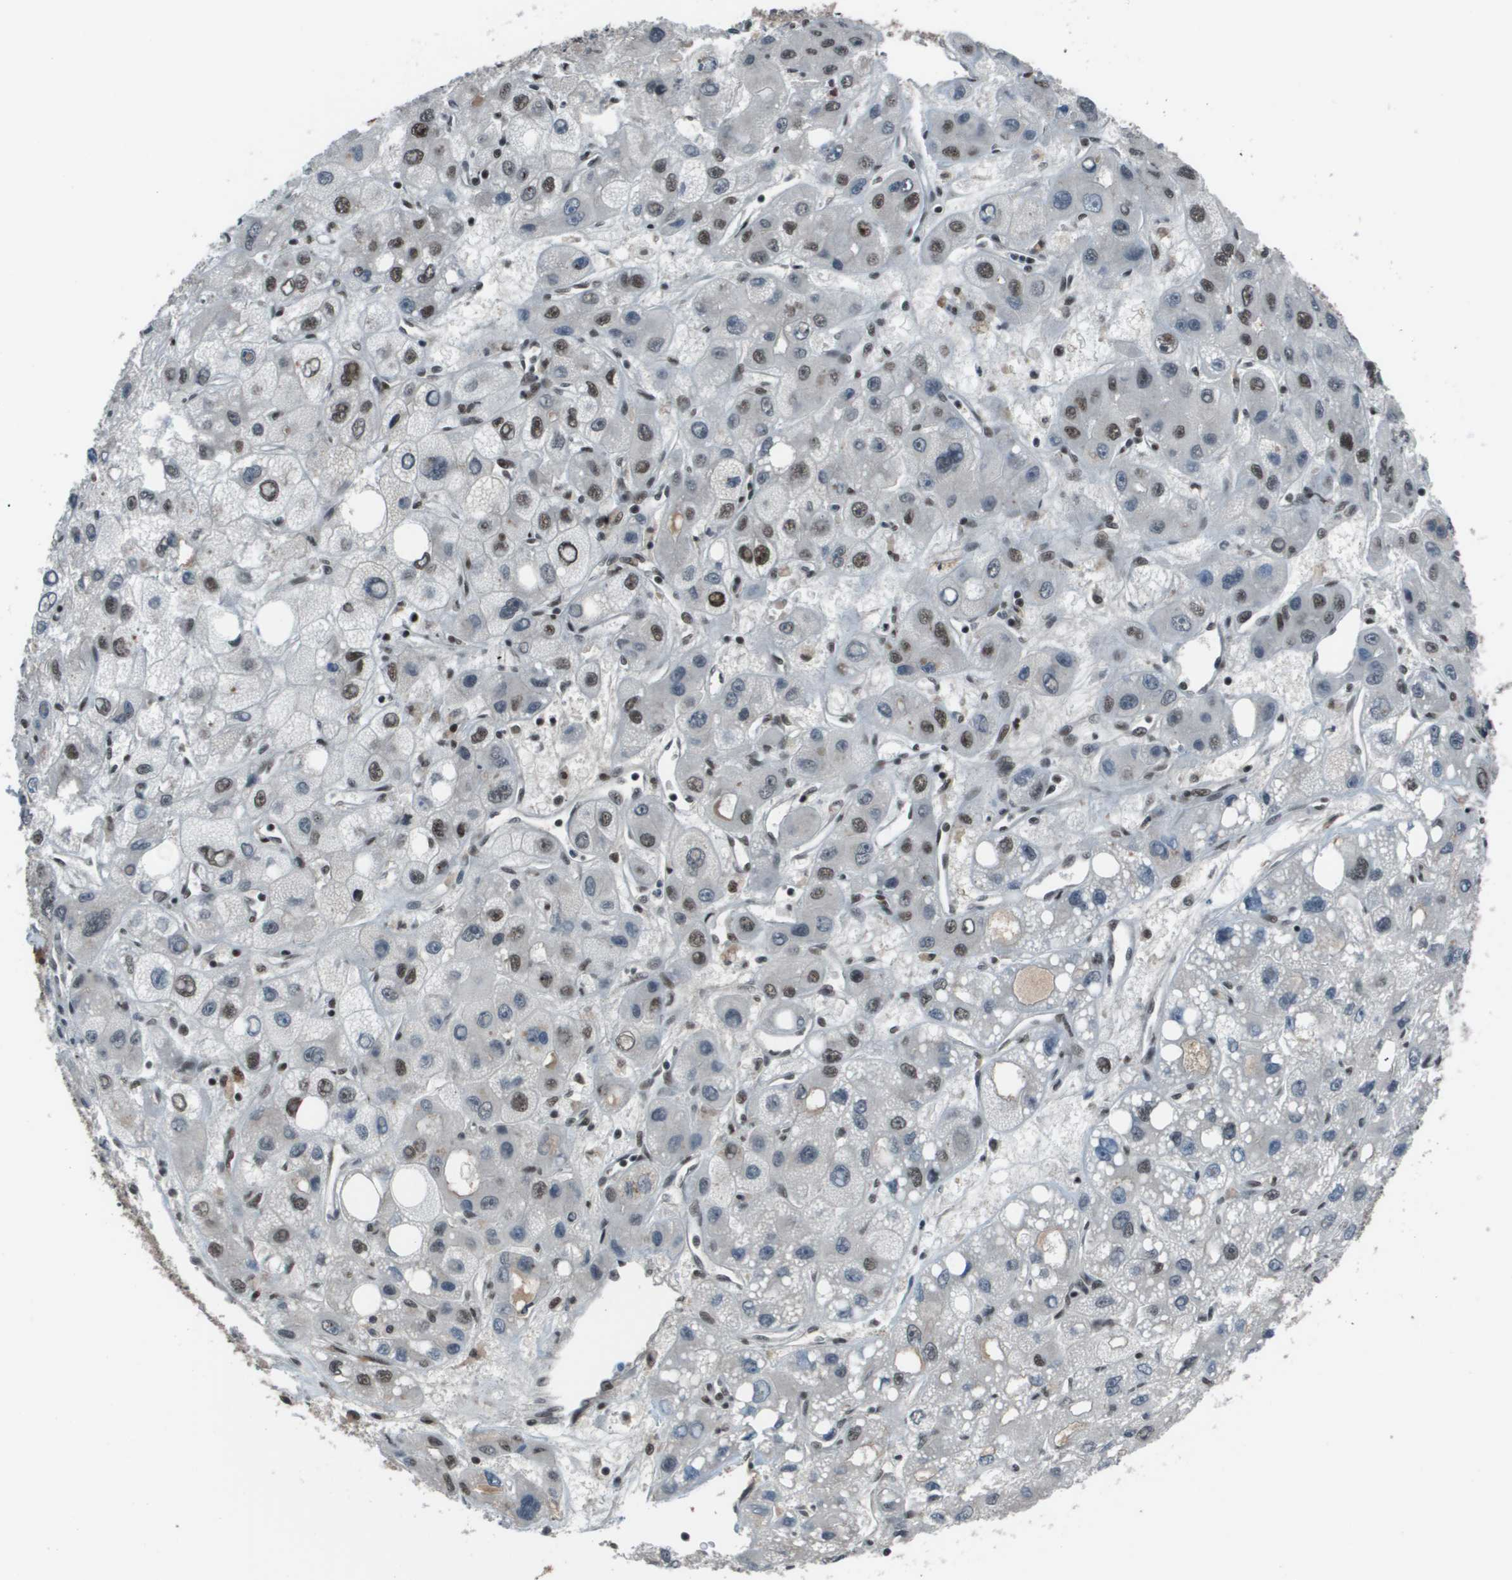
{"staining": {"intensity": "moderate", "quantity": "25%-75%", "location": "nuclear"}, "tissue": "liver cancer", "cell_type": "Tumor cells", "image_type": "cancer", "snomed": [{"axis": "morphology", "description": "Carcinoma, Hepatocellular, NOS"}, {"axis": "topography", "description": "Liver"}], "caption": "A brown stain highlights moderate nuclear positivity of a protein in hepatocellular carcinoma (liver) tumor cells.", "gene": "THRAP3", "patient": {"sex": "male", "age": 55}}